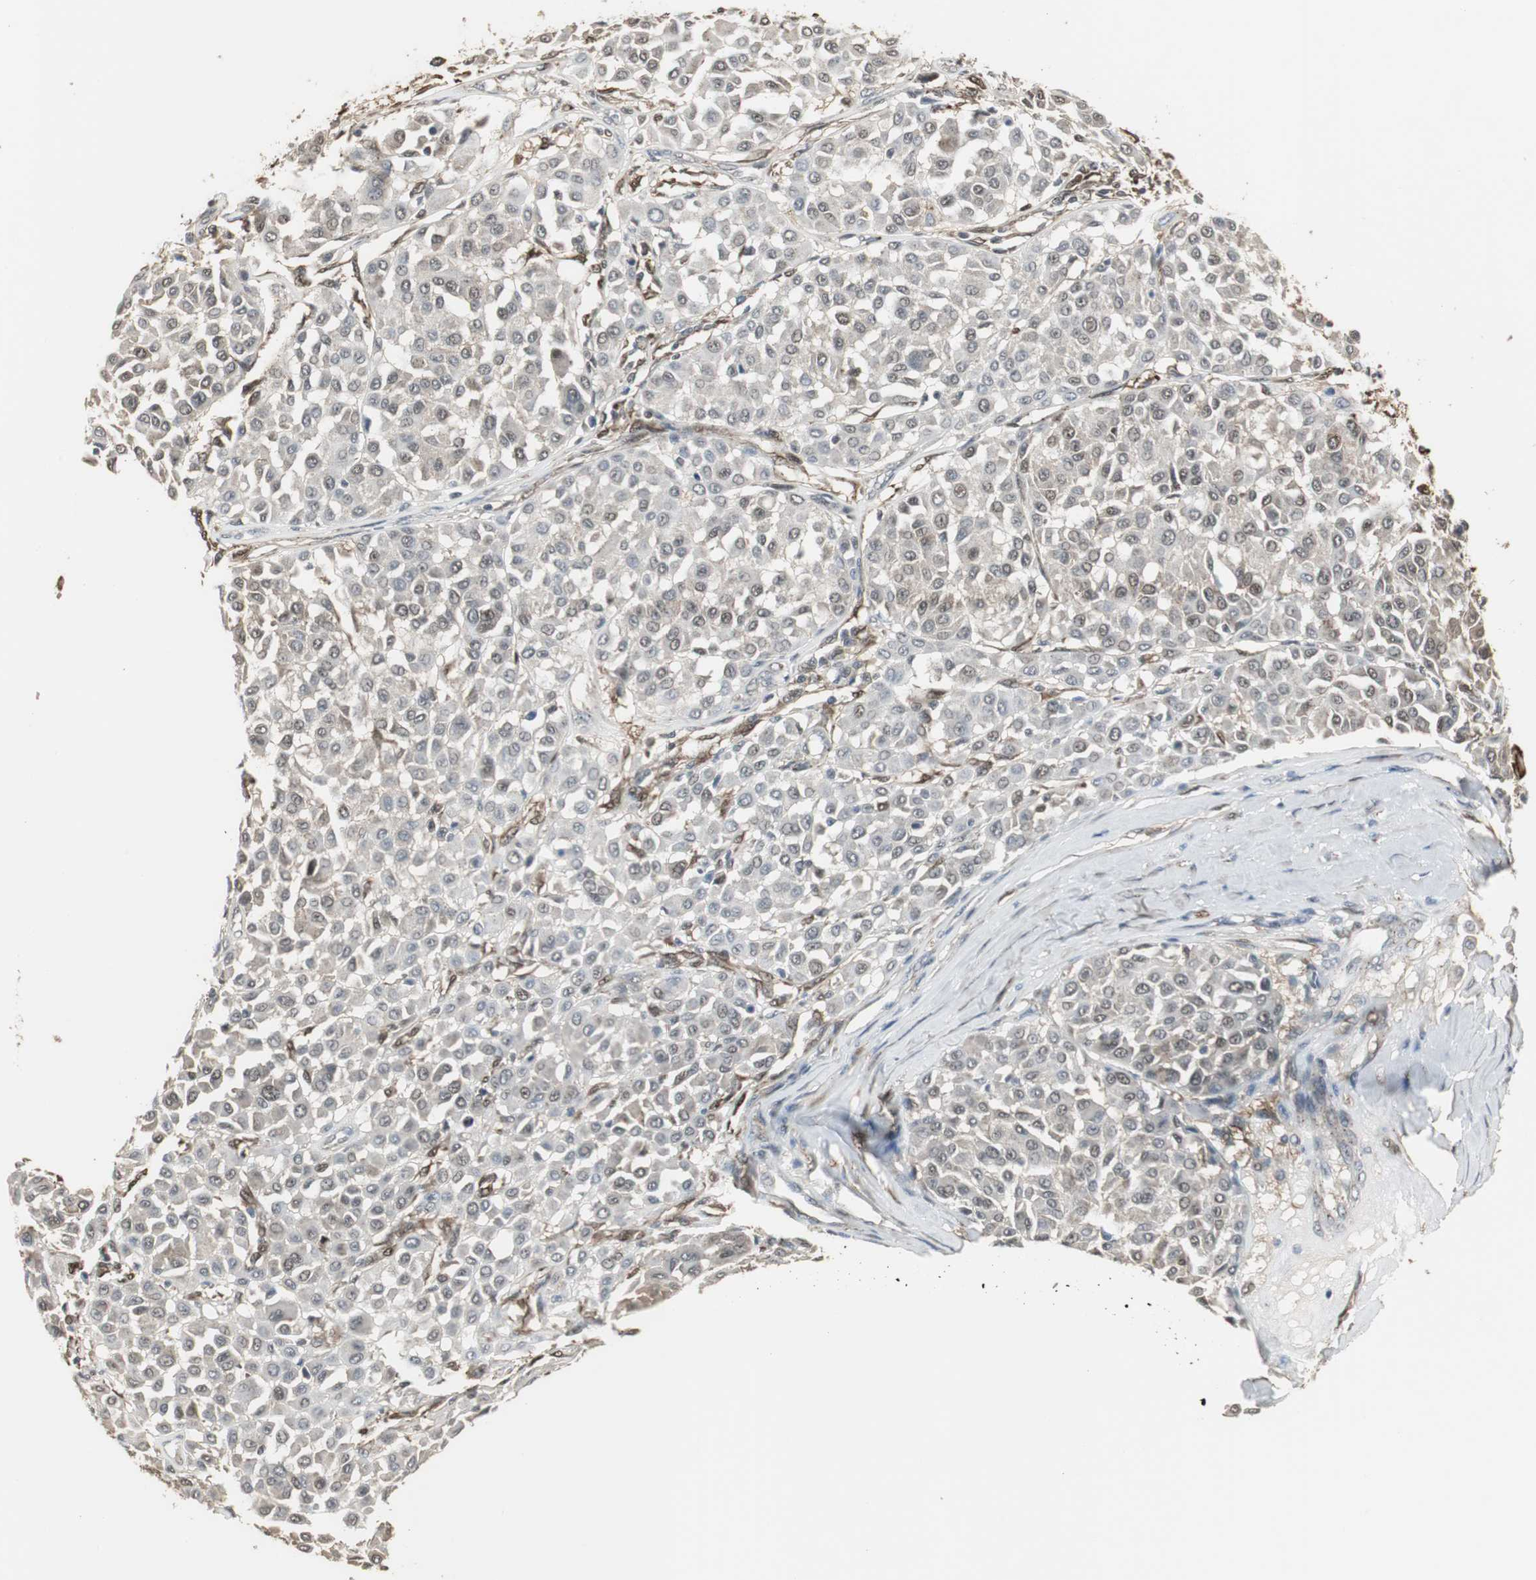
{"staining": {"intensity": "weak", "quantity": "25%-75%", "location": "cytoplasmic/membranous,nuclear"}, "tissue": "melanoma", "cell_type": "Tumor cells", "image_type": "cancer", "snomed": [{"axis": "morphology", "description": "Malignant melanoma, Metastatic site"}, {"axis": "topography", "description": "Soft tissue"}], "caption": "Weak cytoplasmic/membranous and nuclear staining is seen in approximately 25%-75% of tumor cells in melanoma.", "gene": "PLIN3", "patient": {"sex": "male", "age": 41}}